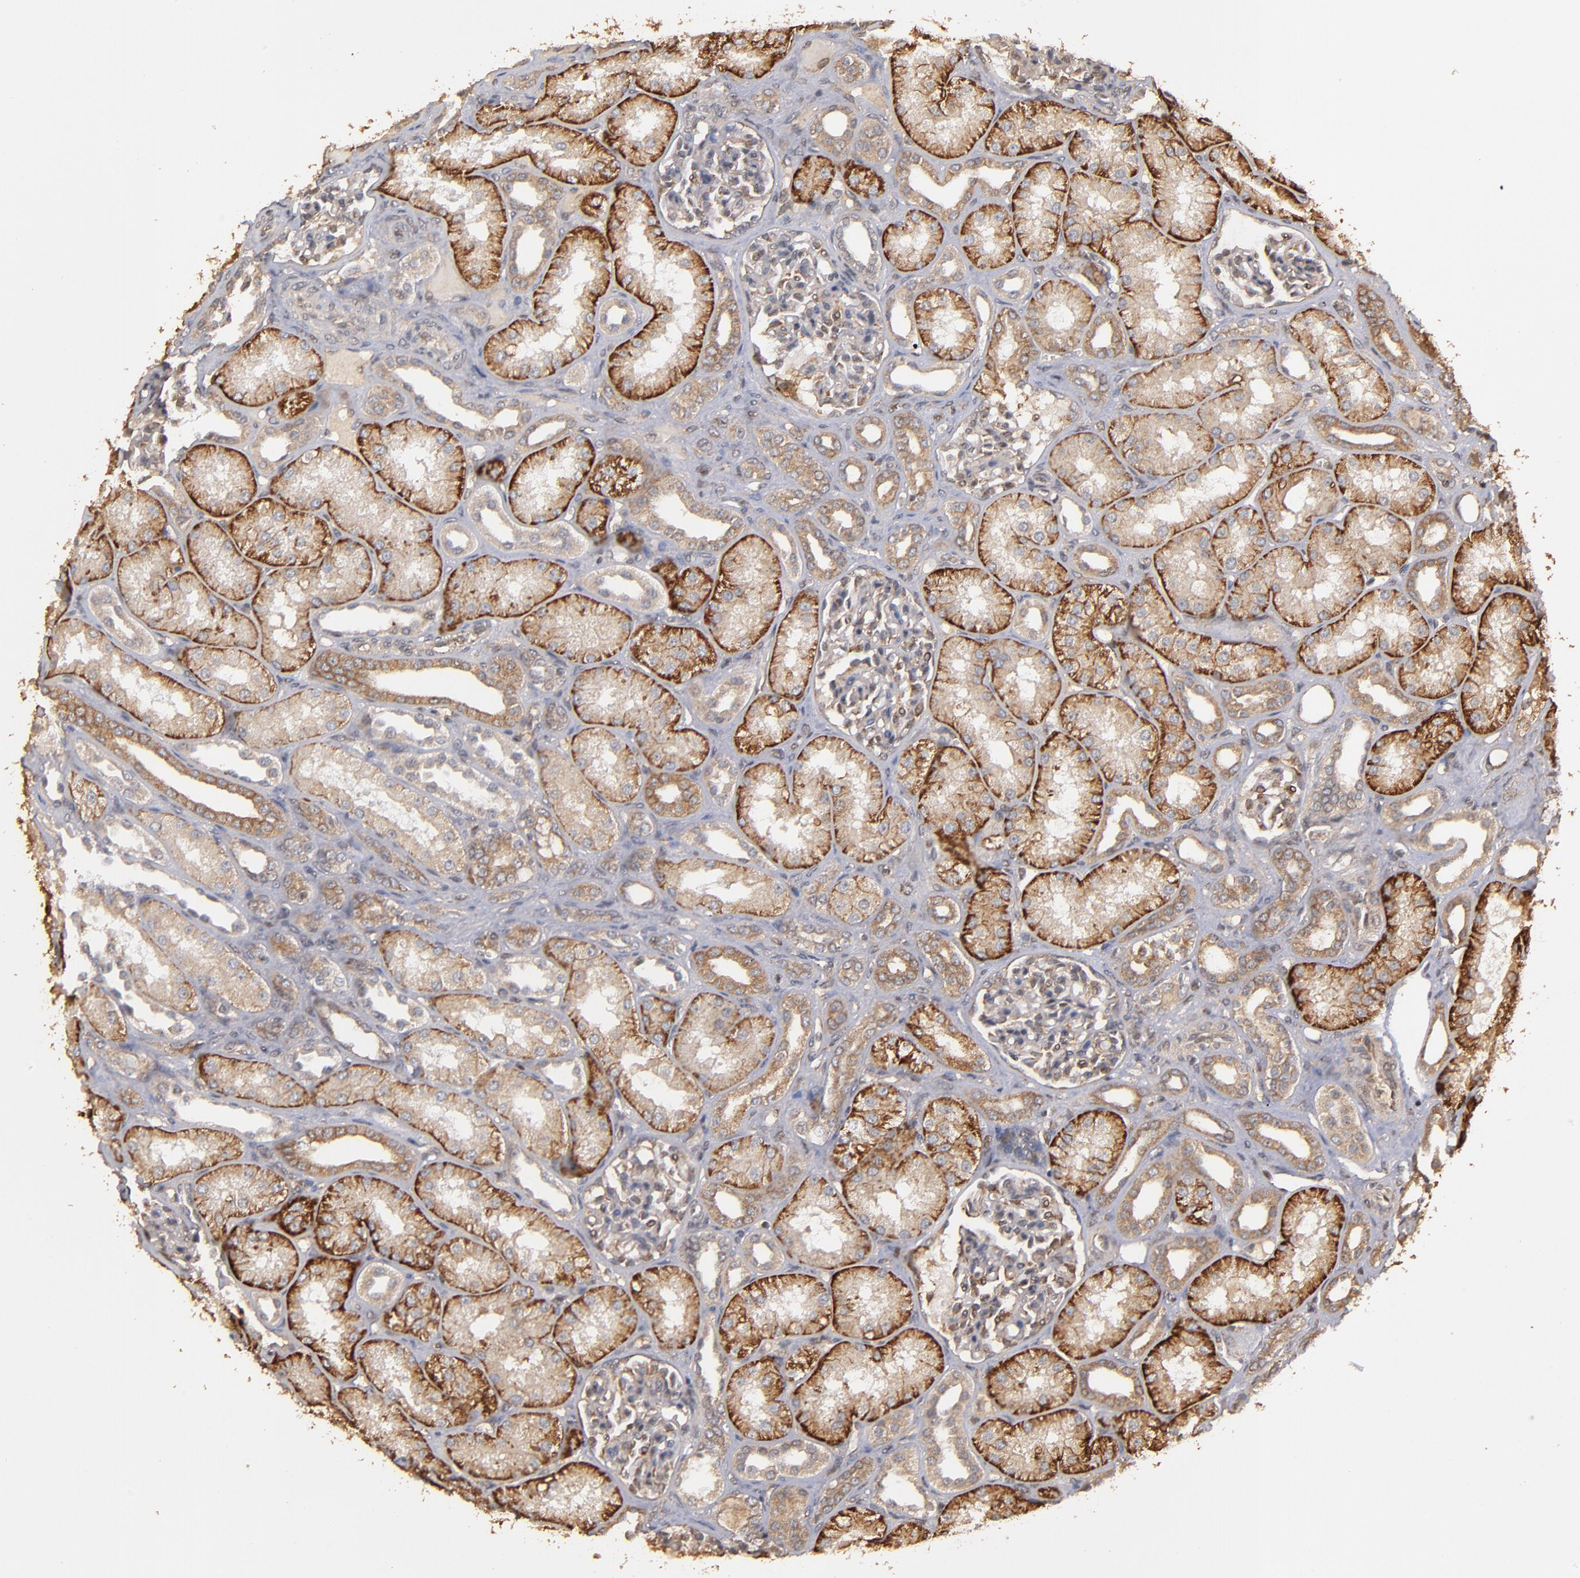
{"staining": {"intensity": "moderate", "quantity": "<25%", "location": "cytoplasmic/membranous"}, "tissue": "kidney", "cell_type": "Cells in glomeruli", "image_type": "normal", "snomed": [{"axis": "morphology", "description": "Normal tissue, NOS"}, {"axis": "topography", "description": "Kidney"}], "caption": "Moderate cytoplasmic/membranous staining is seen in about <25% of cells in glomeruli in normal kidney.", "gene": "BDKRB1", "patient": {"sex": "male", "age": 7}}